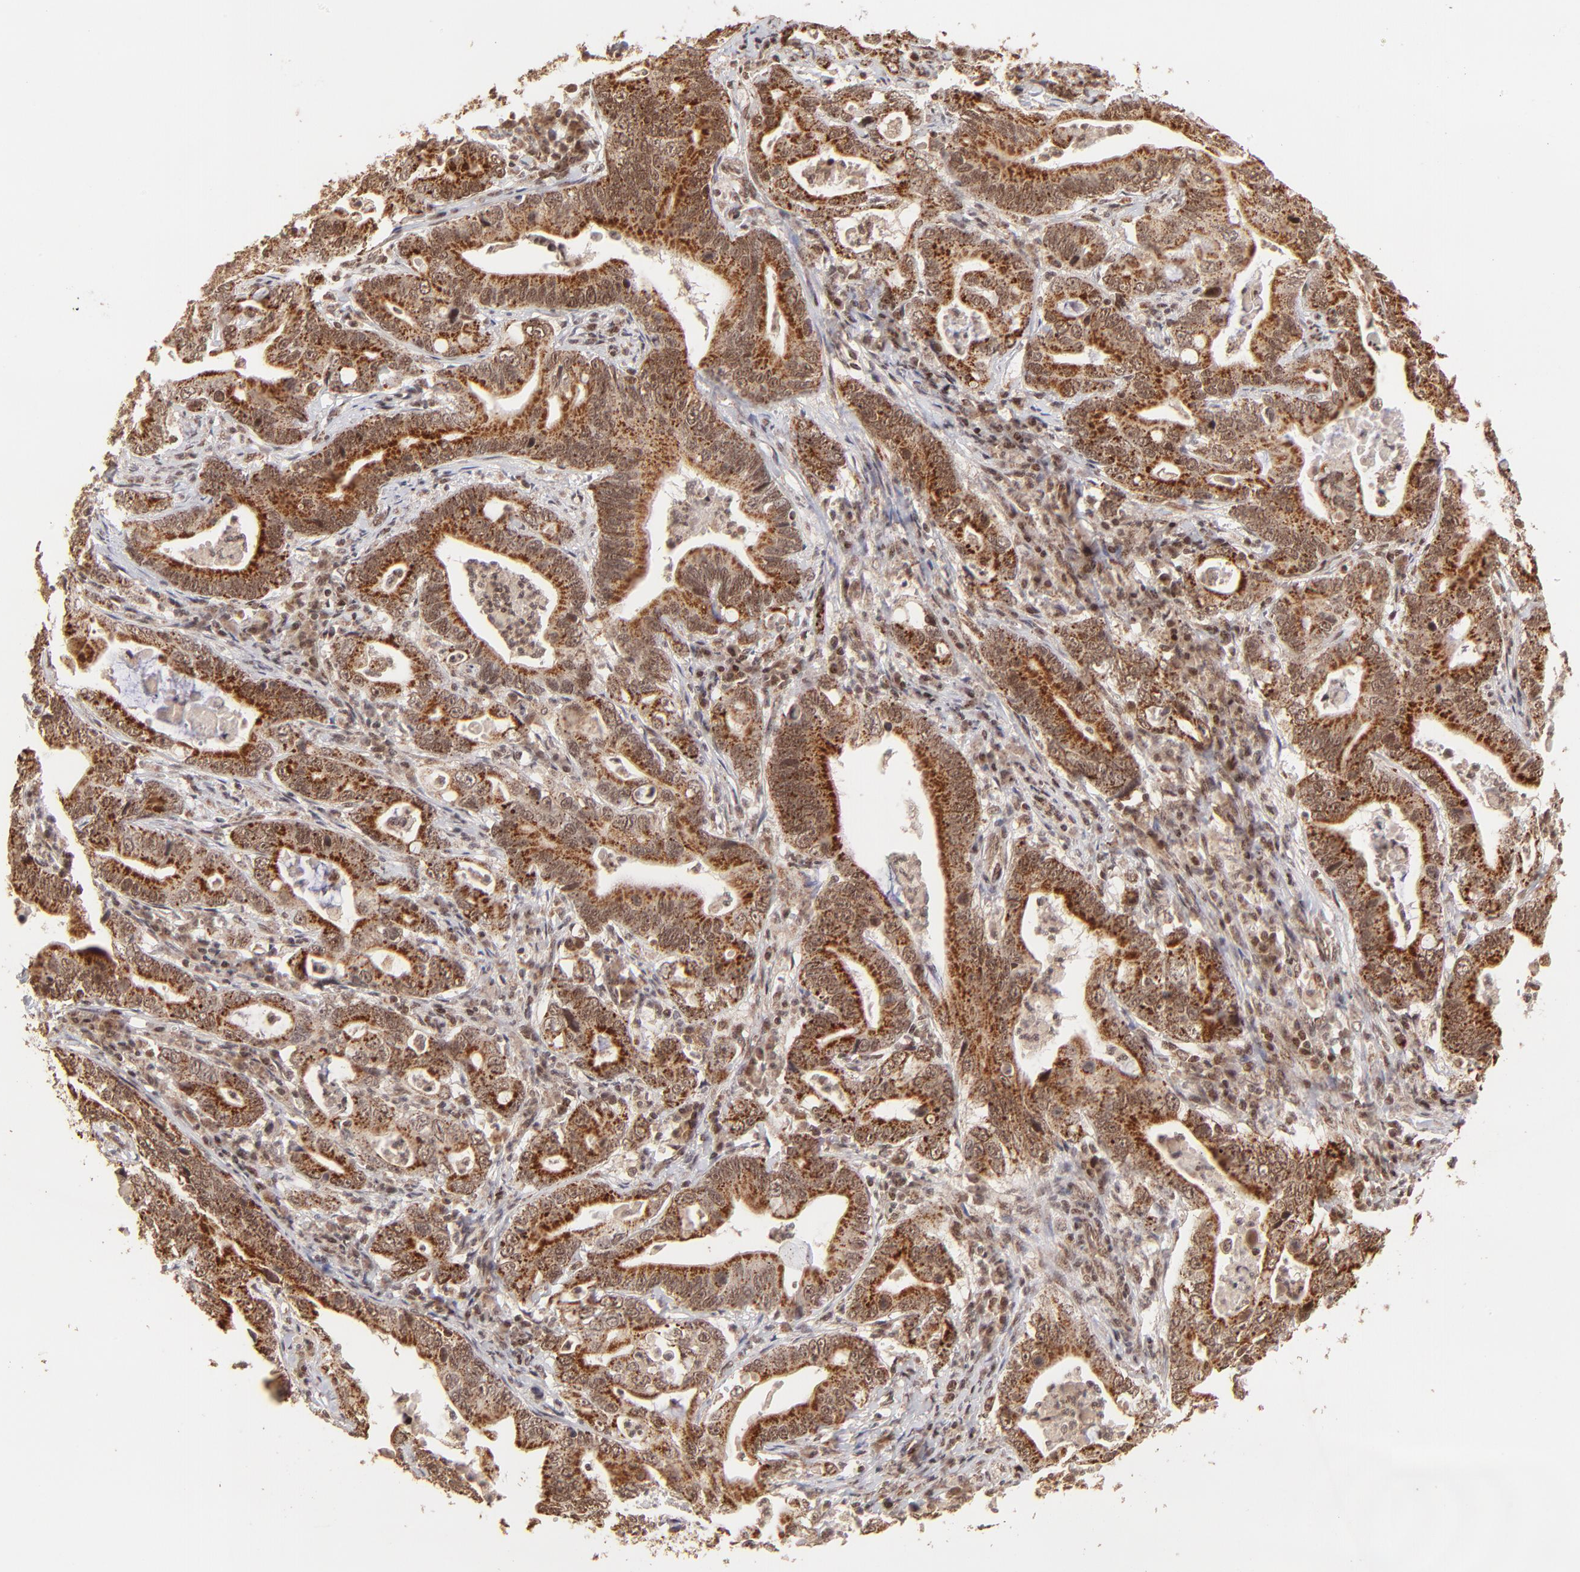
{"staining": {"intensity": "strong", "quantity": ">75%", "location": "cytoplasmic/membranous"}, "tissue": "stomach cancer", "cell_type": "Tumor cells", "image_type": "cancer", "snomed": [{"axis": "morphology", "description": "Adenocarcinoma, NOS"}, {"axis": "topography", "description": "Stomach, upper"}], "caption": "Stomach cancer tissue reveals strong cytoplasmic/membranous expression in about >75% of tumor cells", "gene": "MED15", "patient": {"sex": "male", "age": 63}}